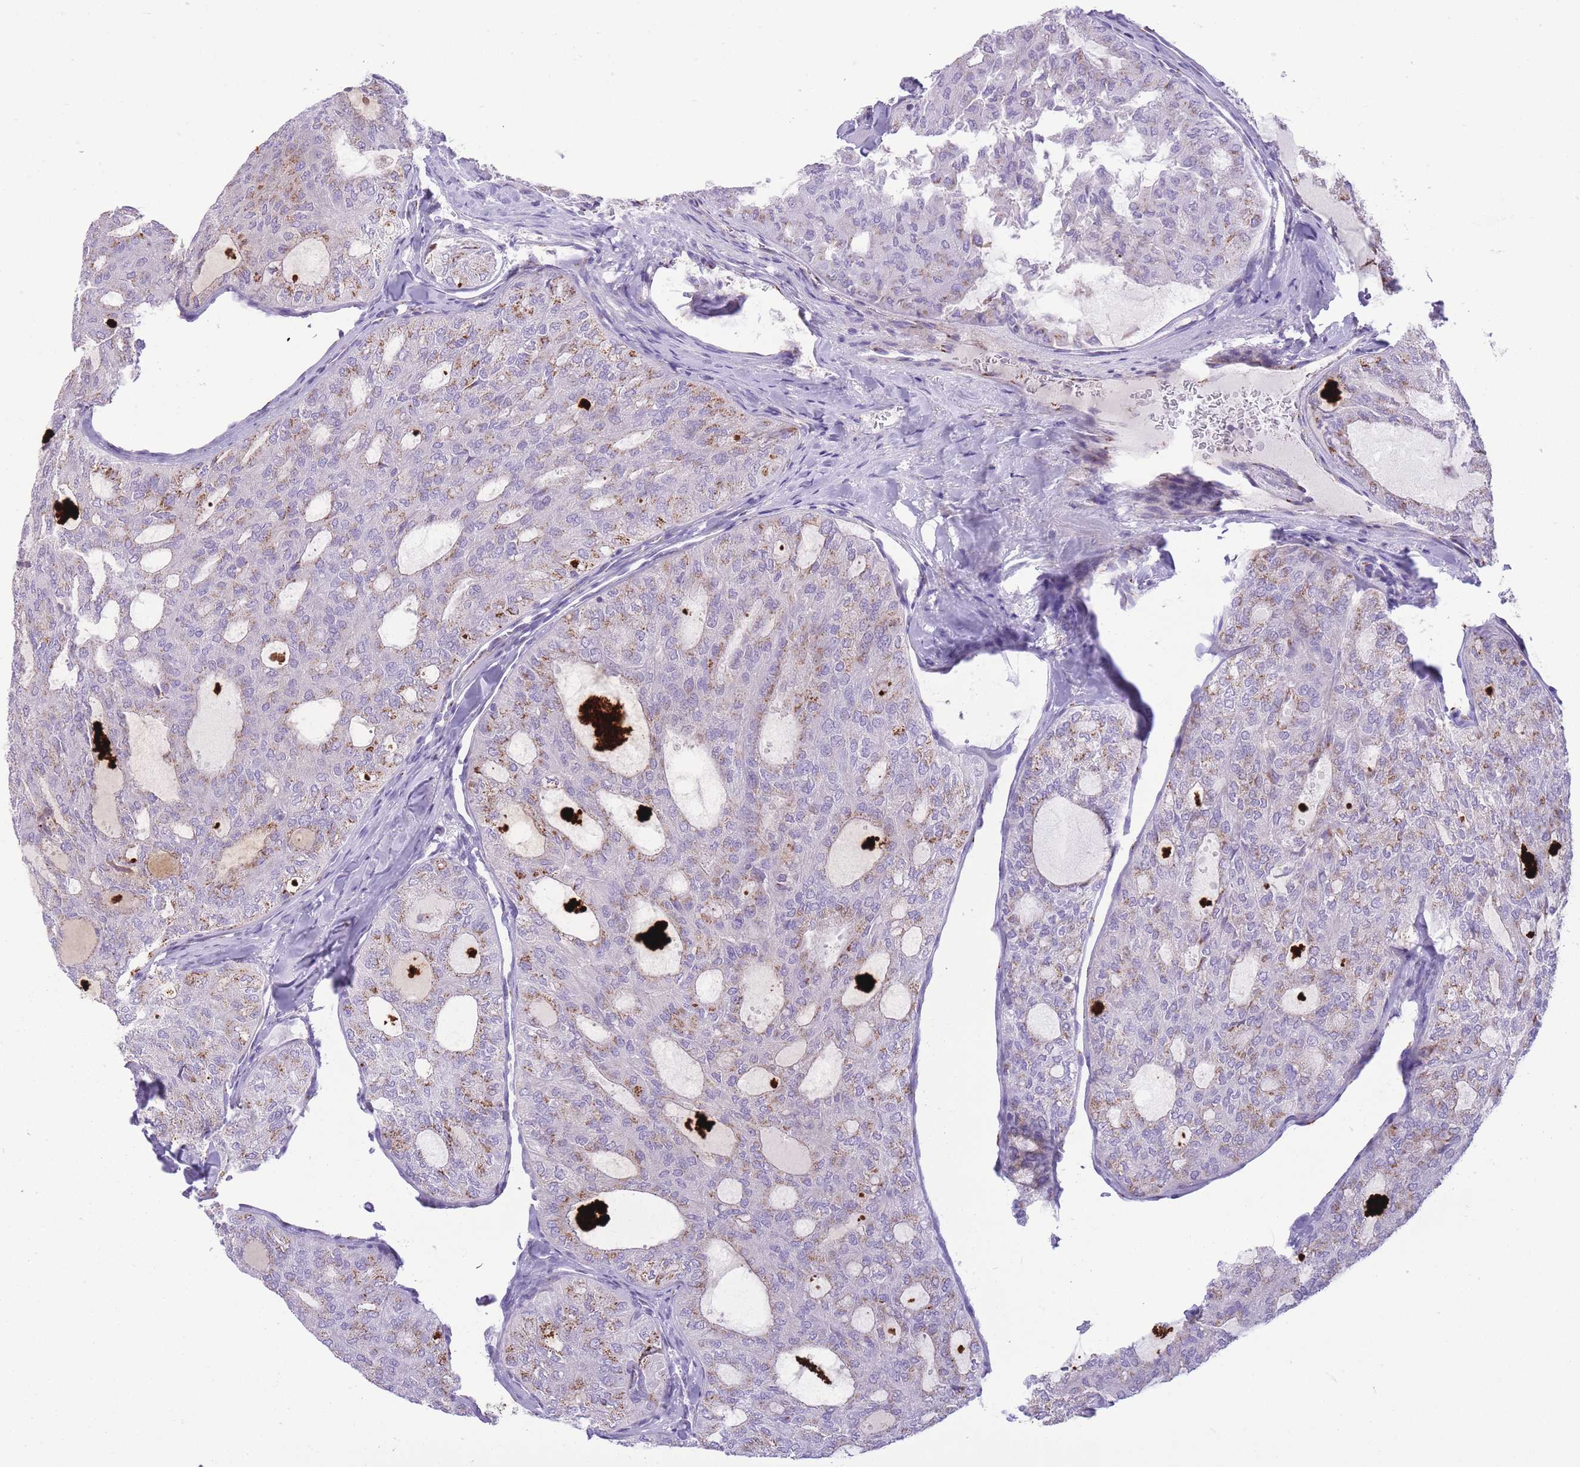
{"staining": {"intensity": "moderate", "quantity": "25%-75%", "location": "cytoplasmic/membranous"}, "tissue": "thyroid cancer", "cell_type": "Tumor cells", "image_type": "cancer", "snomed": [{"axis": "morphology", "description": "Follicular adenoma carcinoma, NOS"}, {"axis": "topography", "description": "Thyroid gland"}], "caption": "Thyroid cancer stained with a protein marker reveals moderate staining in tumor cells.", "gene": "B4GALT2", "patient": {"sex": "male", "age": 75}}